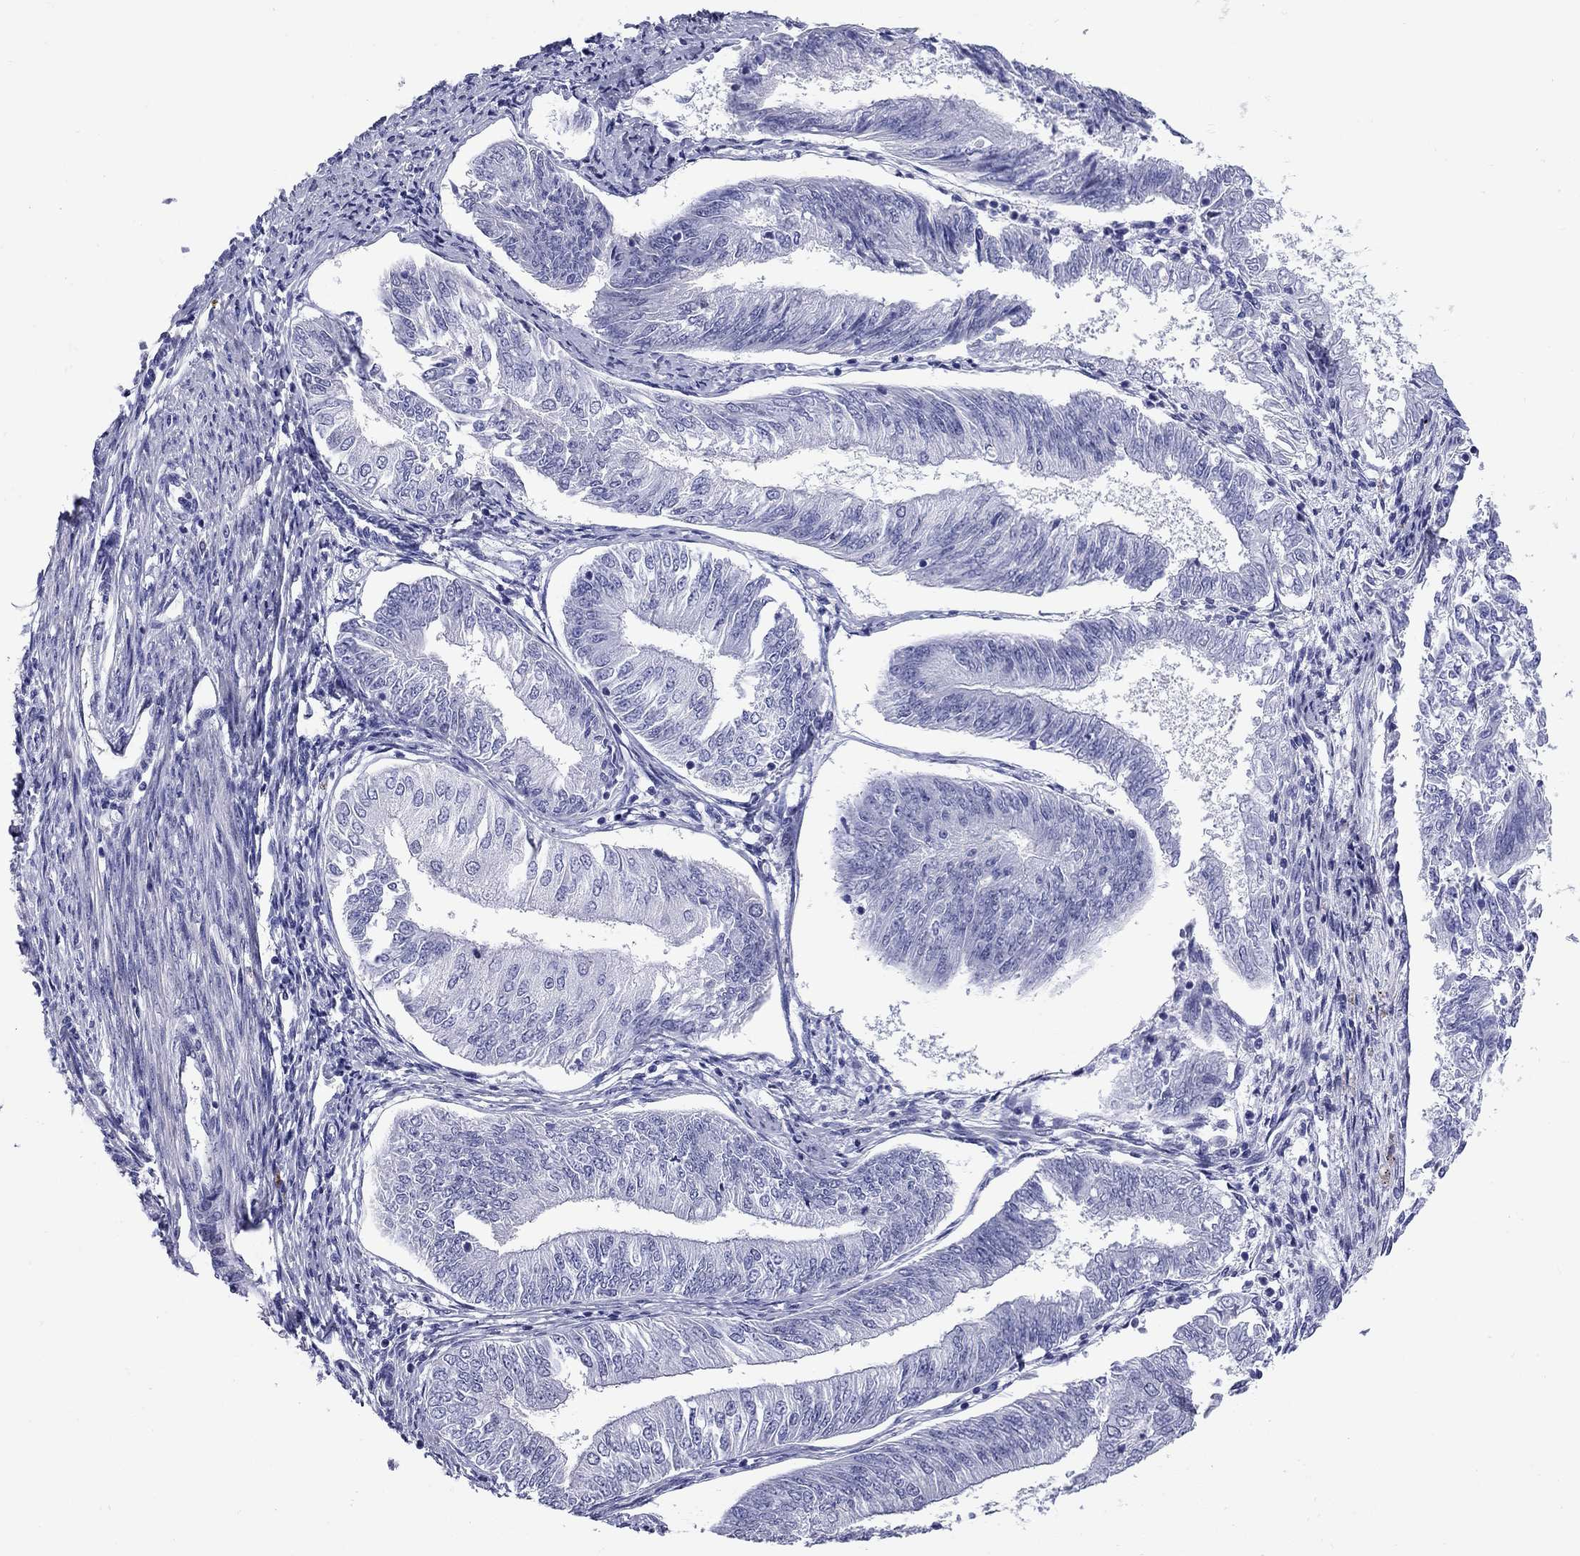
{"staining": {"intensity": "negative", "quantity": "none", "location": "none"}, "tissue": "endometrial cancer", "cell_type": "Tumor cells", "image_type": "cancer", "snomed": [{"axis": "morphology", "description": "Adenocarcinoma, NOS"}, {"axis": "topography", "description": "Endometrium"}], "caption": "This is an immunohistochemistry histopathology image of endometrial cancer. There is no positivity in tumor cells.", "gene": "C8orf88", "patient": {"sex": "female", "age": 58}}